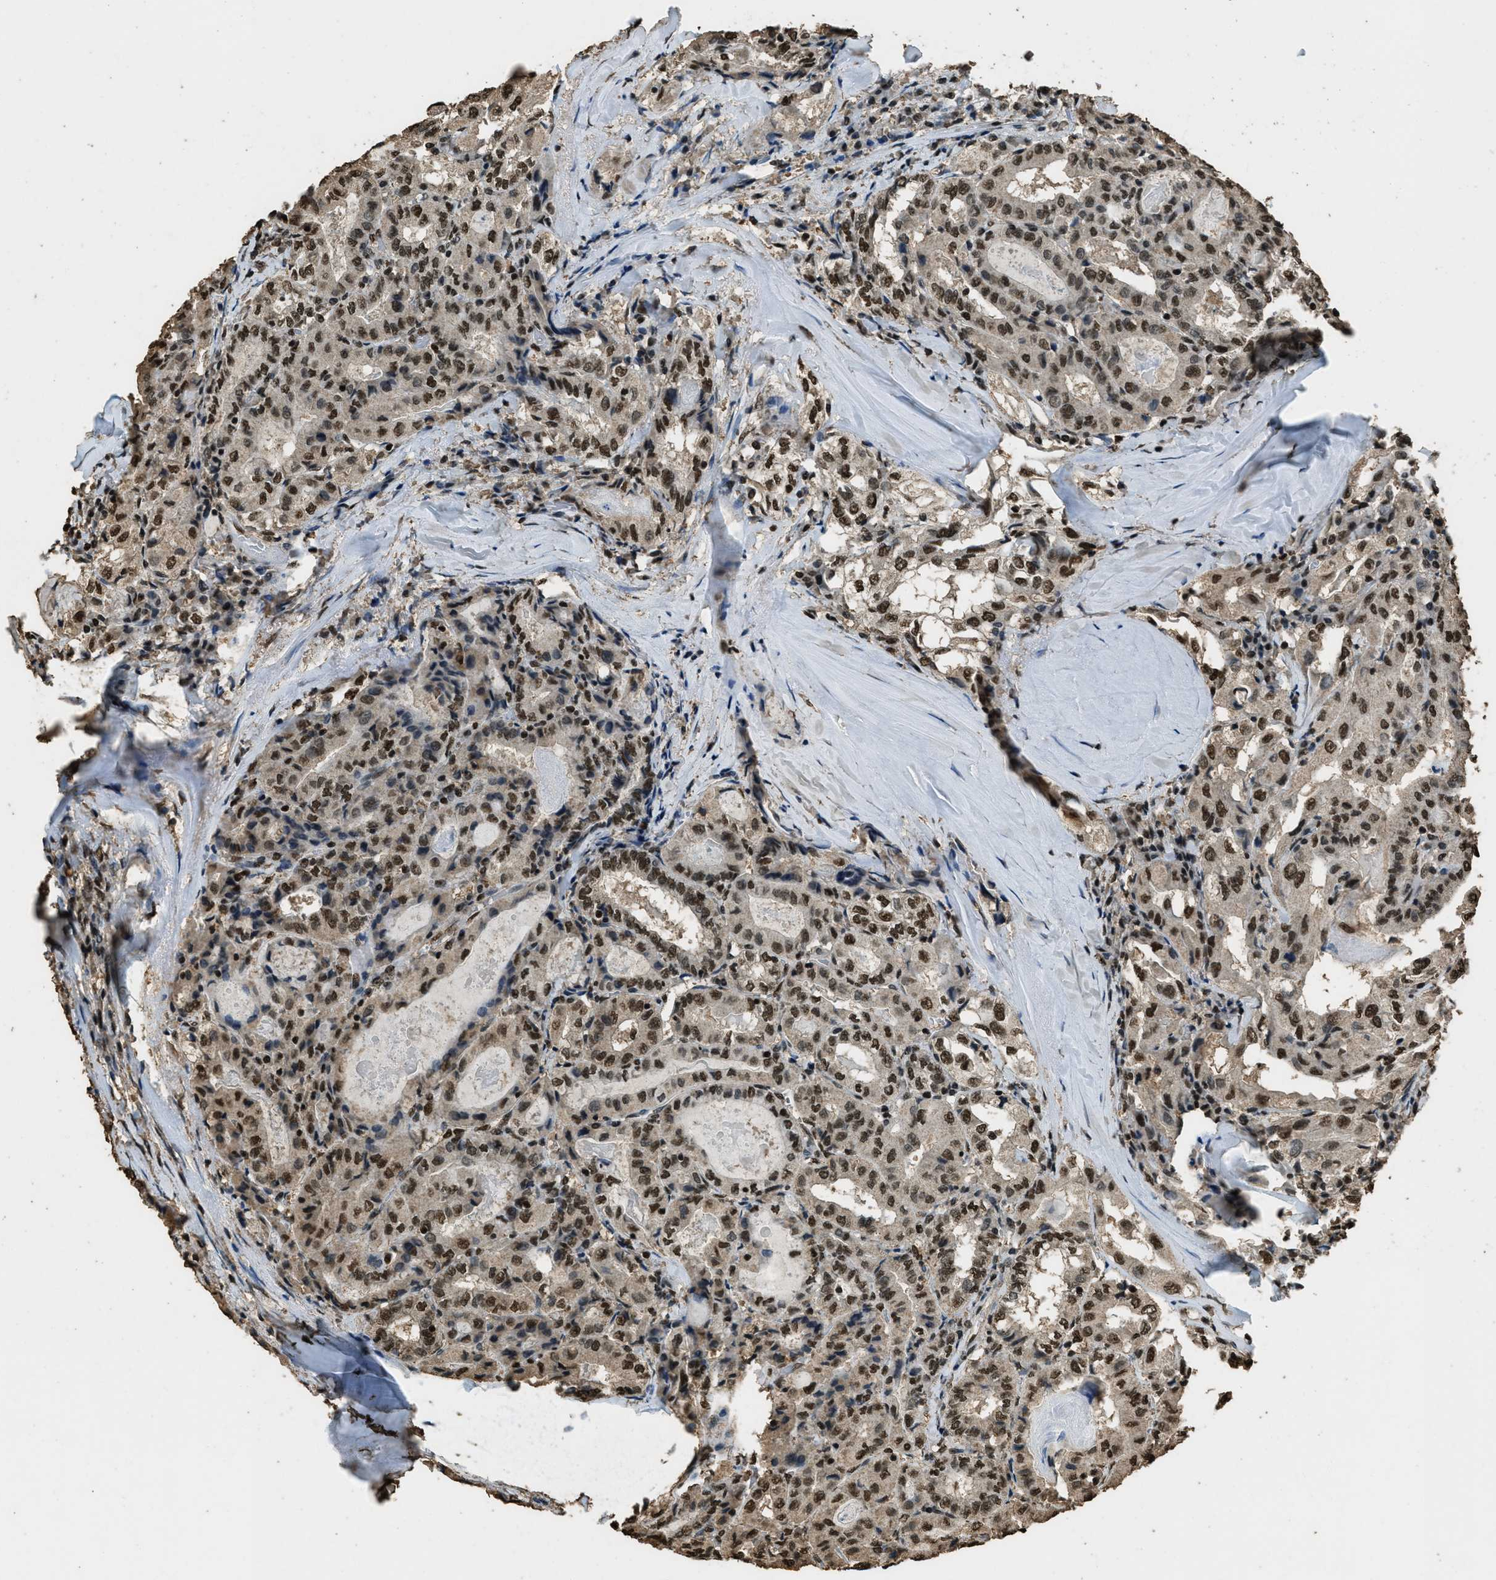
{"staining": {"intensity": "strong", "quantity": ">75%", "location": "nuclear"}, "tissue": "thyroid cancer", "cell_type": "Tumor cells", "image_type": "cancer", "snomed": [{"axis": "morphology", "description": "Papillary adenocarcinoma, NOS"}, {"axis": "topography", "description": "Thyroid gland"}], "caption": "Immunohistochemistry (IHC) of human thyroid cancer (papillary adenocarcinoma) exhibits high levels of strong nuclear staining in about >75% of tumor cells. (DAB (3,3'-diaminobenzidine) IHC, brown staining for protein, blue staining for nuclei).", "gene": "MYB", "patient": {"sex": "female", "age": 42}}